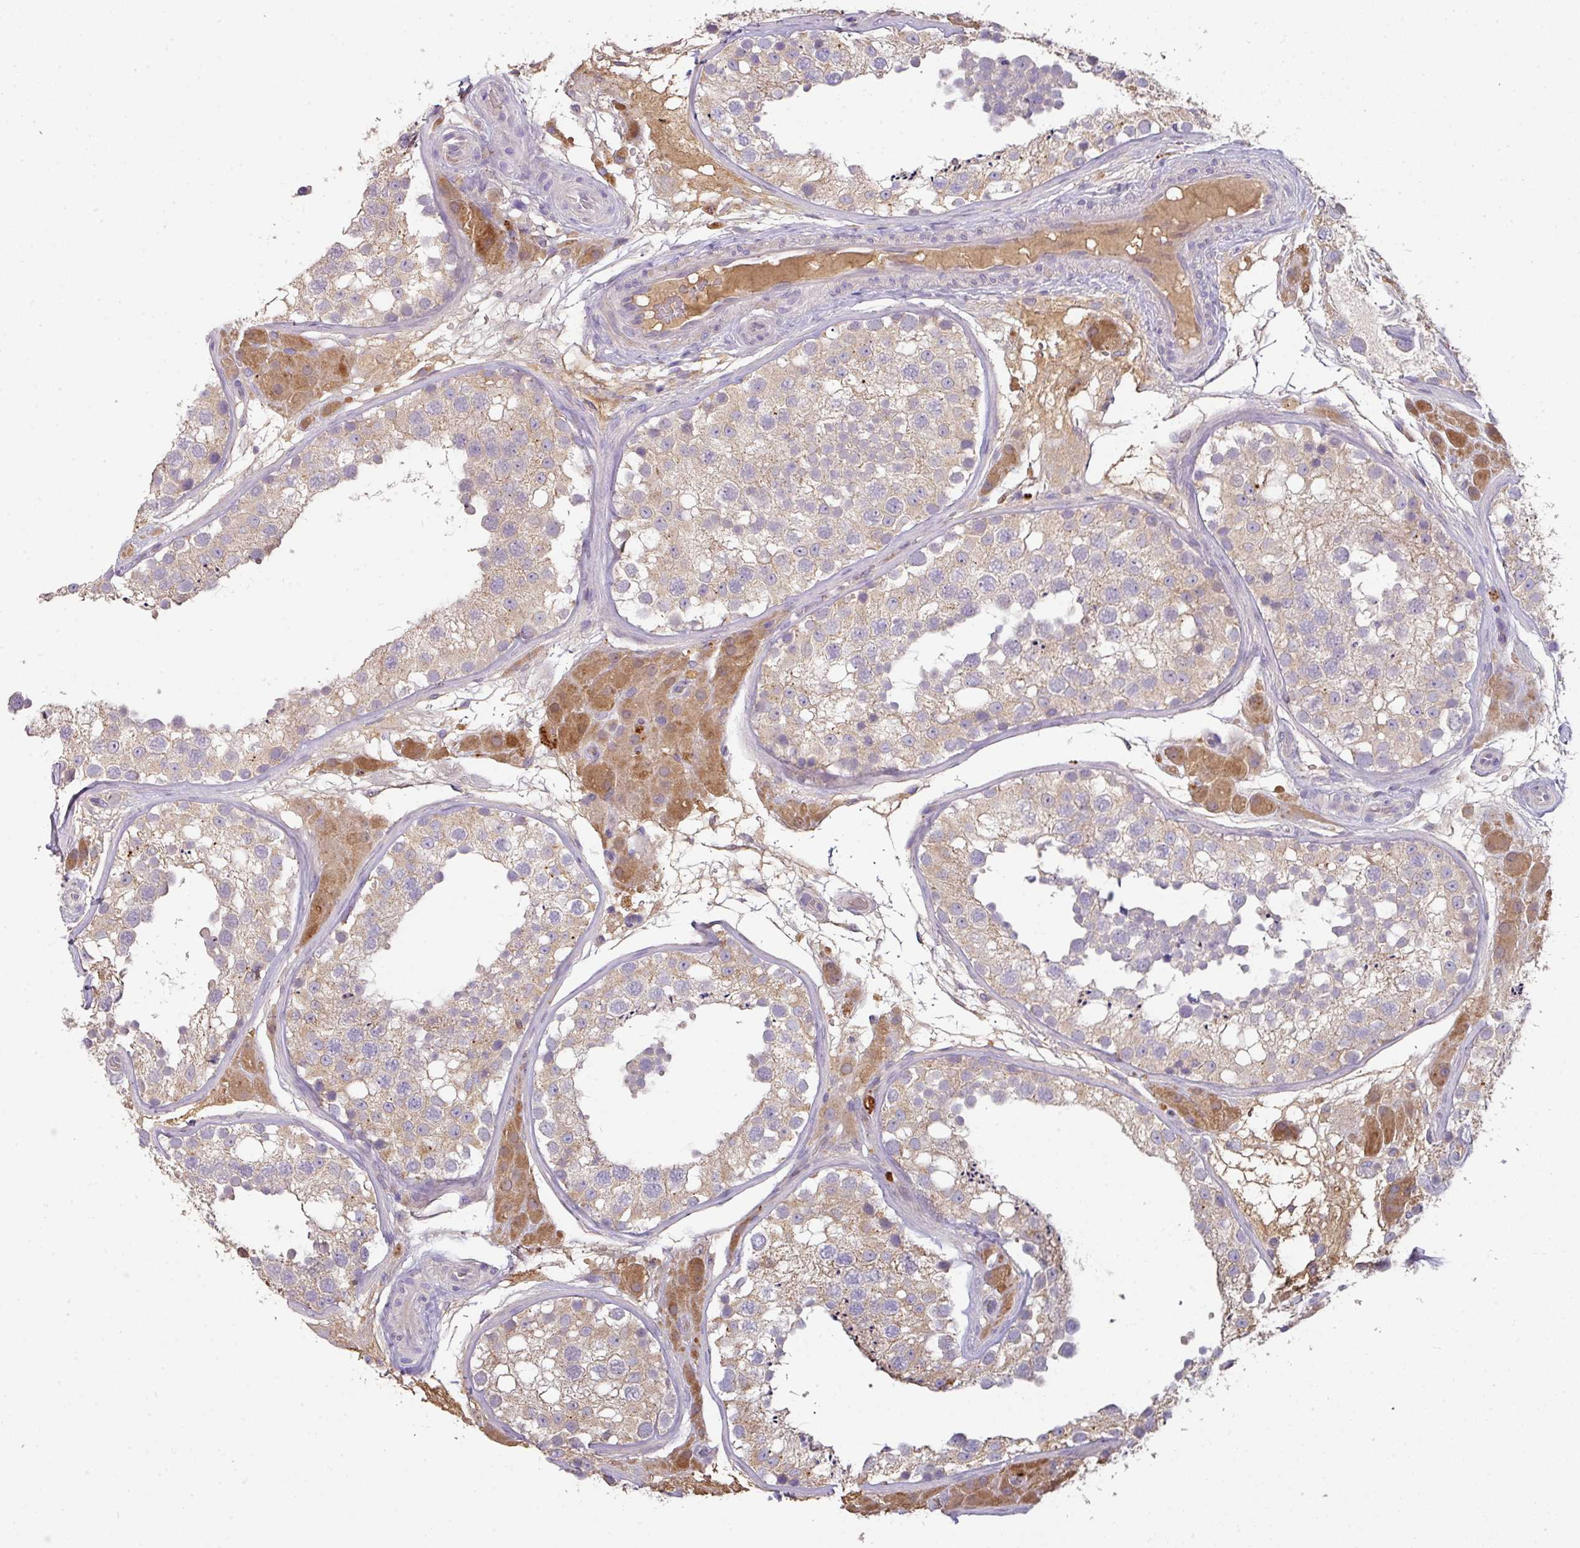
{"staining": {"intensity": "negative", "quantity": "none", "location": "none"}, "tissue": "testis", "cell_type": "Cells in seminiferous ducts", "image_type": "normal", "snomed": [{"axis": "morphology", "description": "Normal tissue, NOS"}, {"axis": "topography", "description": "Testis"}], "caption": "Immunohistochemistry micrograph of unremarkable human testis stained for a protein (brown), which reveals no staining in cells in seminiferous ducts.", "gene": "ZNF266", "patient": {"sex": "male", "age": 26}}